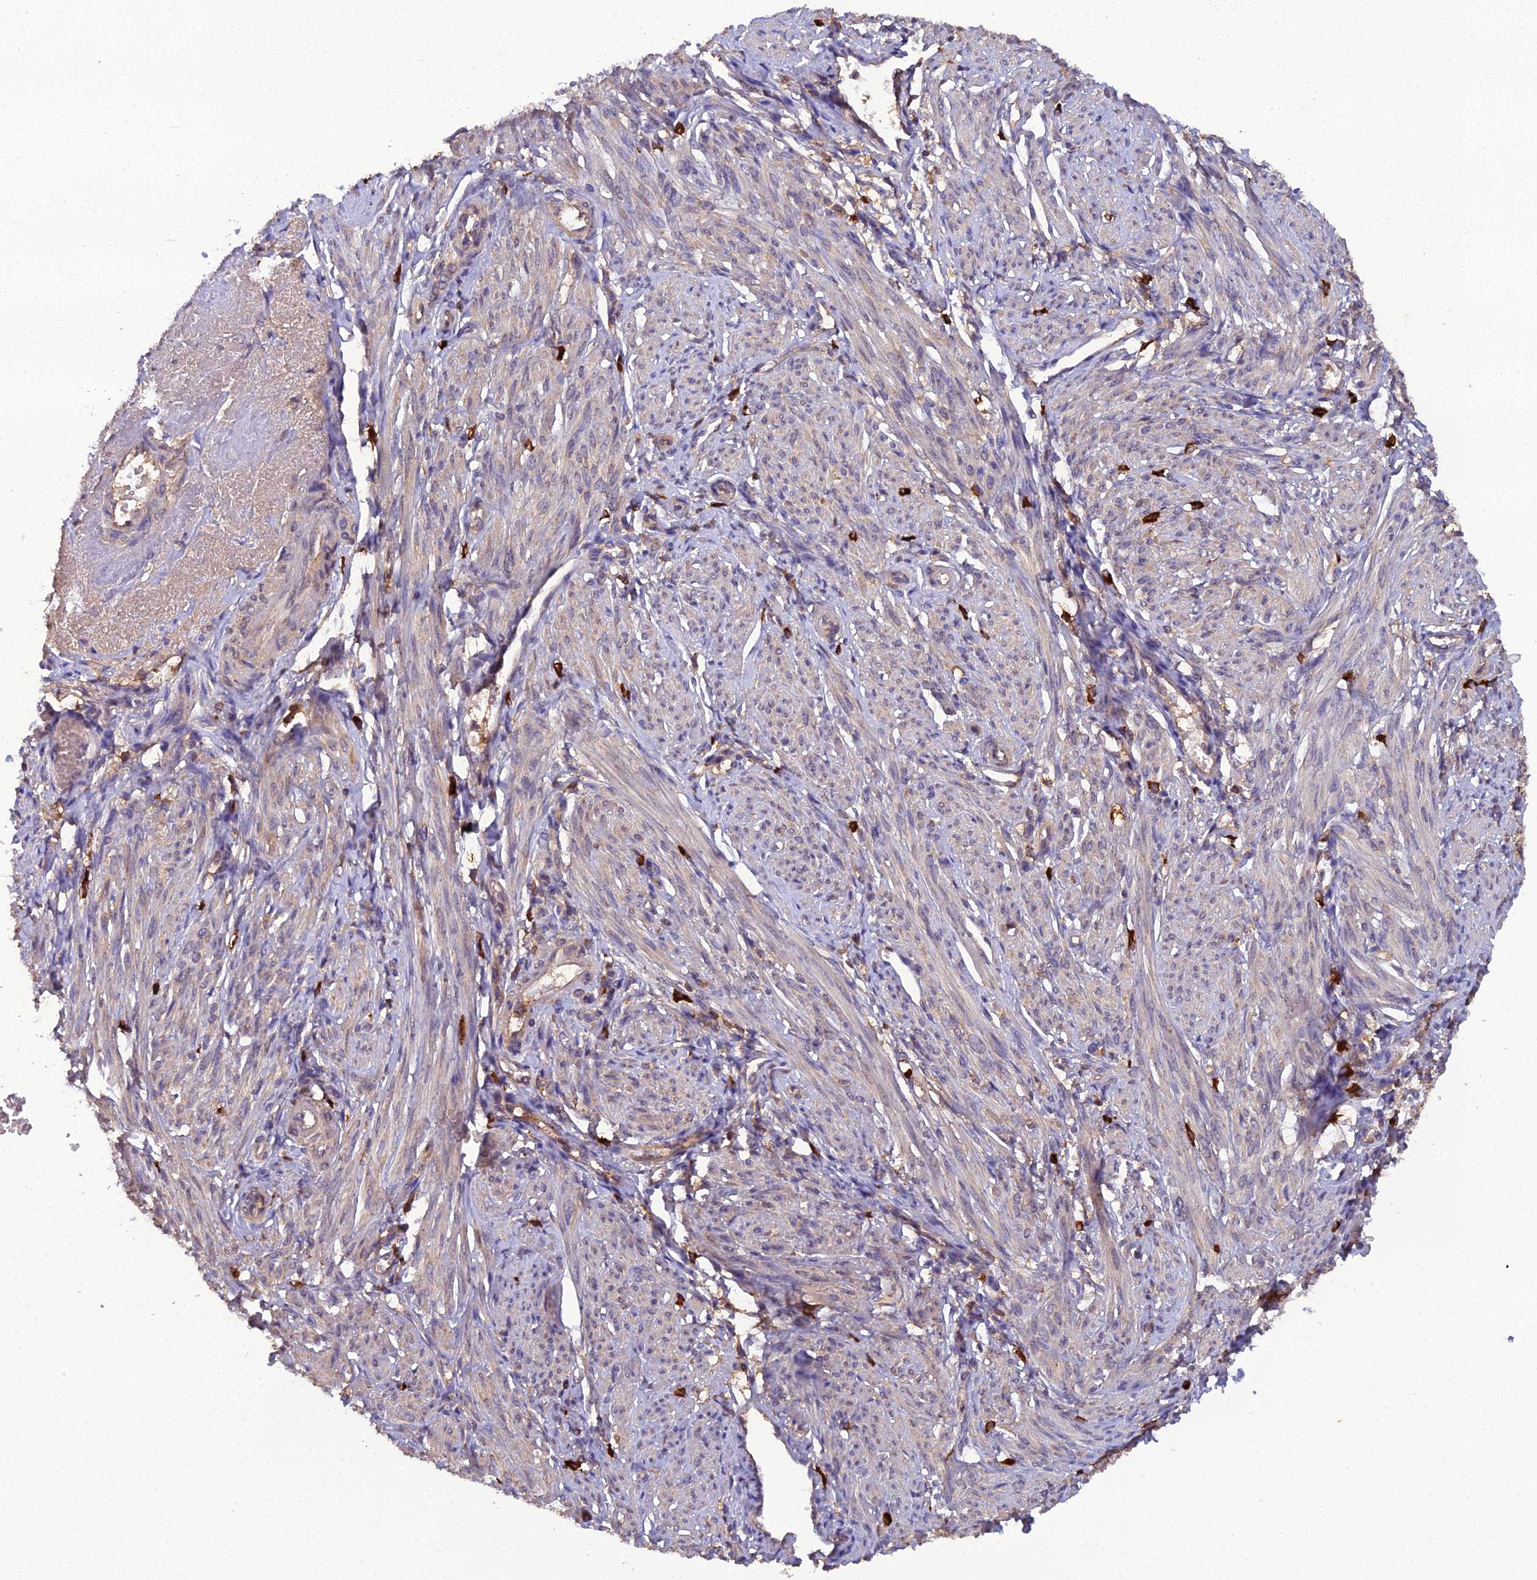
{"staining": {"intensity": "weak", "quantity": "<25%", "location": "cytoplasmic/membranous"}, "tissue": "smooth muscle", "cell_type": "Smooth muscle cells", "image_type": "normal", "snomed": [{"axis": "morphology", "description": "Normal tissue, NOS"}, {"axis": "topography", "description": "Smooth muscle"}], "caption": "This micrograph is of normal smooth muscle stained with IHC to label a protein in brown with the nuclei are counter-stained blue. There is no expression in smooth muscle cells. (Stains: DAB IHC with hematoxylin counter stain, Microscopy: brightfield microscopy at high magnification).", "gene": "TMEM258", "patient": {"sex": "female", "age": 39}}